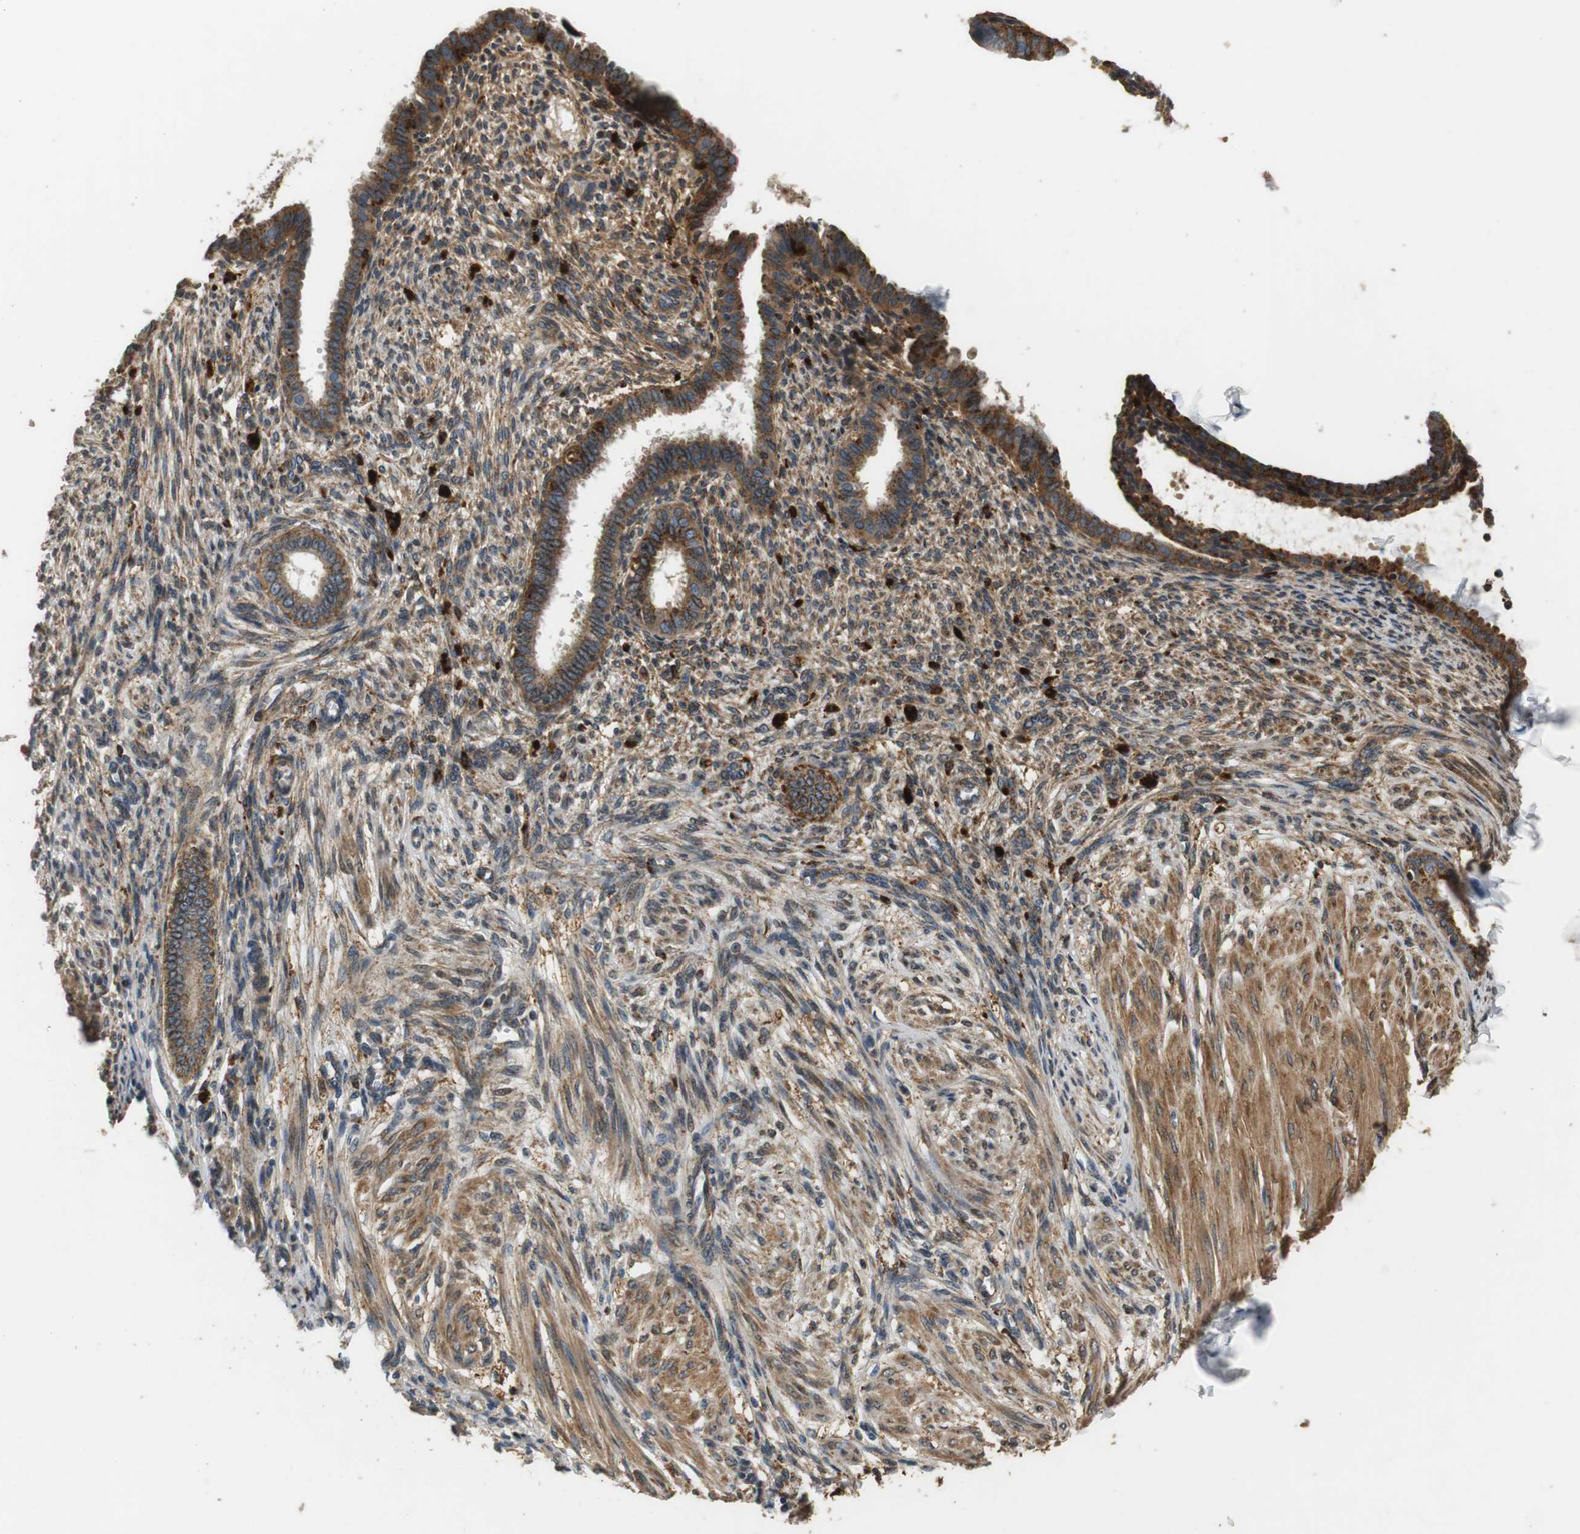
{"staining": {"intensity": "moderate", "quantity": ">75%", "location": "cytoplasmic/membranous"}, "tissue": "endometrium", "cell_type": "Cells in endometrial stroma", "image_type": "normal", "snomed": [{"axis": "morphology", "description": "Normal tissue, NOS"}, {"axis": "topography", "description": "Endometrium"}], "caption": "Unremarkable endometrium shows moderate cytoplasmic/membranous staining in about >75% of cells in endometrial stroma, visualized by immunohistochemistry.", "gene": "TXNRD1", "patient": {"sex": "female", "age": 72}}